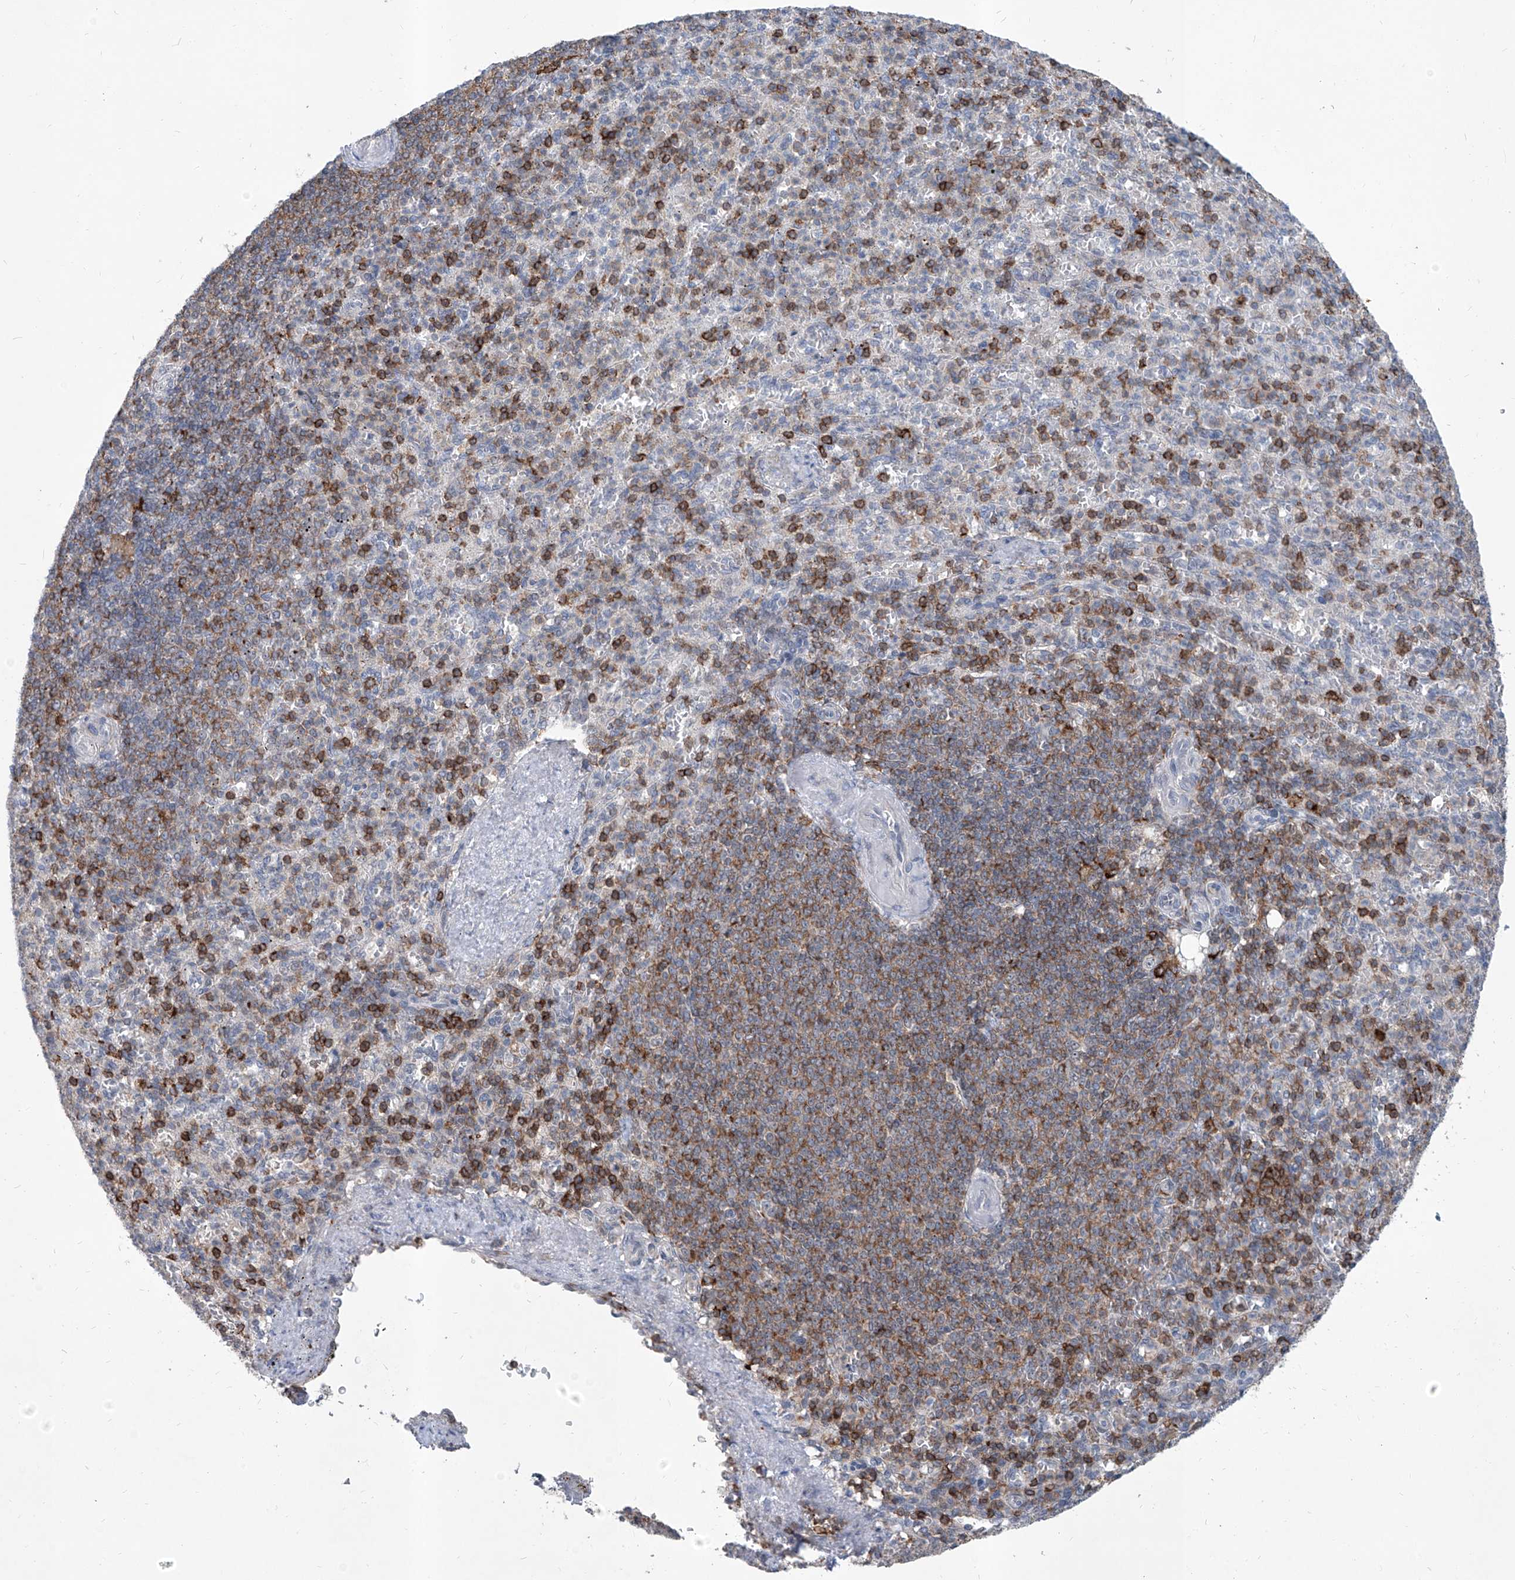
{"staining": {"intensity": "strong", "quantity": "25%-75%", "location": "cytoplasmic/membranous"}, "tissue": "spleen", "cell_type": "Cells in red pulp", "image_type": "normal", "snomed": [{"axis": "morphology", "description": "Normal tissue, NOS"}, {"axis": "topography", "description": "Spleen"}], "caption": "Strong cytoplasmic/membranous expression for a protein is identified in approximately 25%-75% of cells in red pulp of benign spleen using immunohistochemistry (IHC).", "gene": "ZBTB48", "patient": {"sex": "female", "age": 74}}